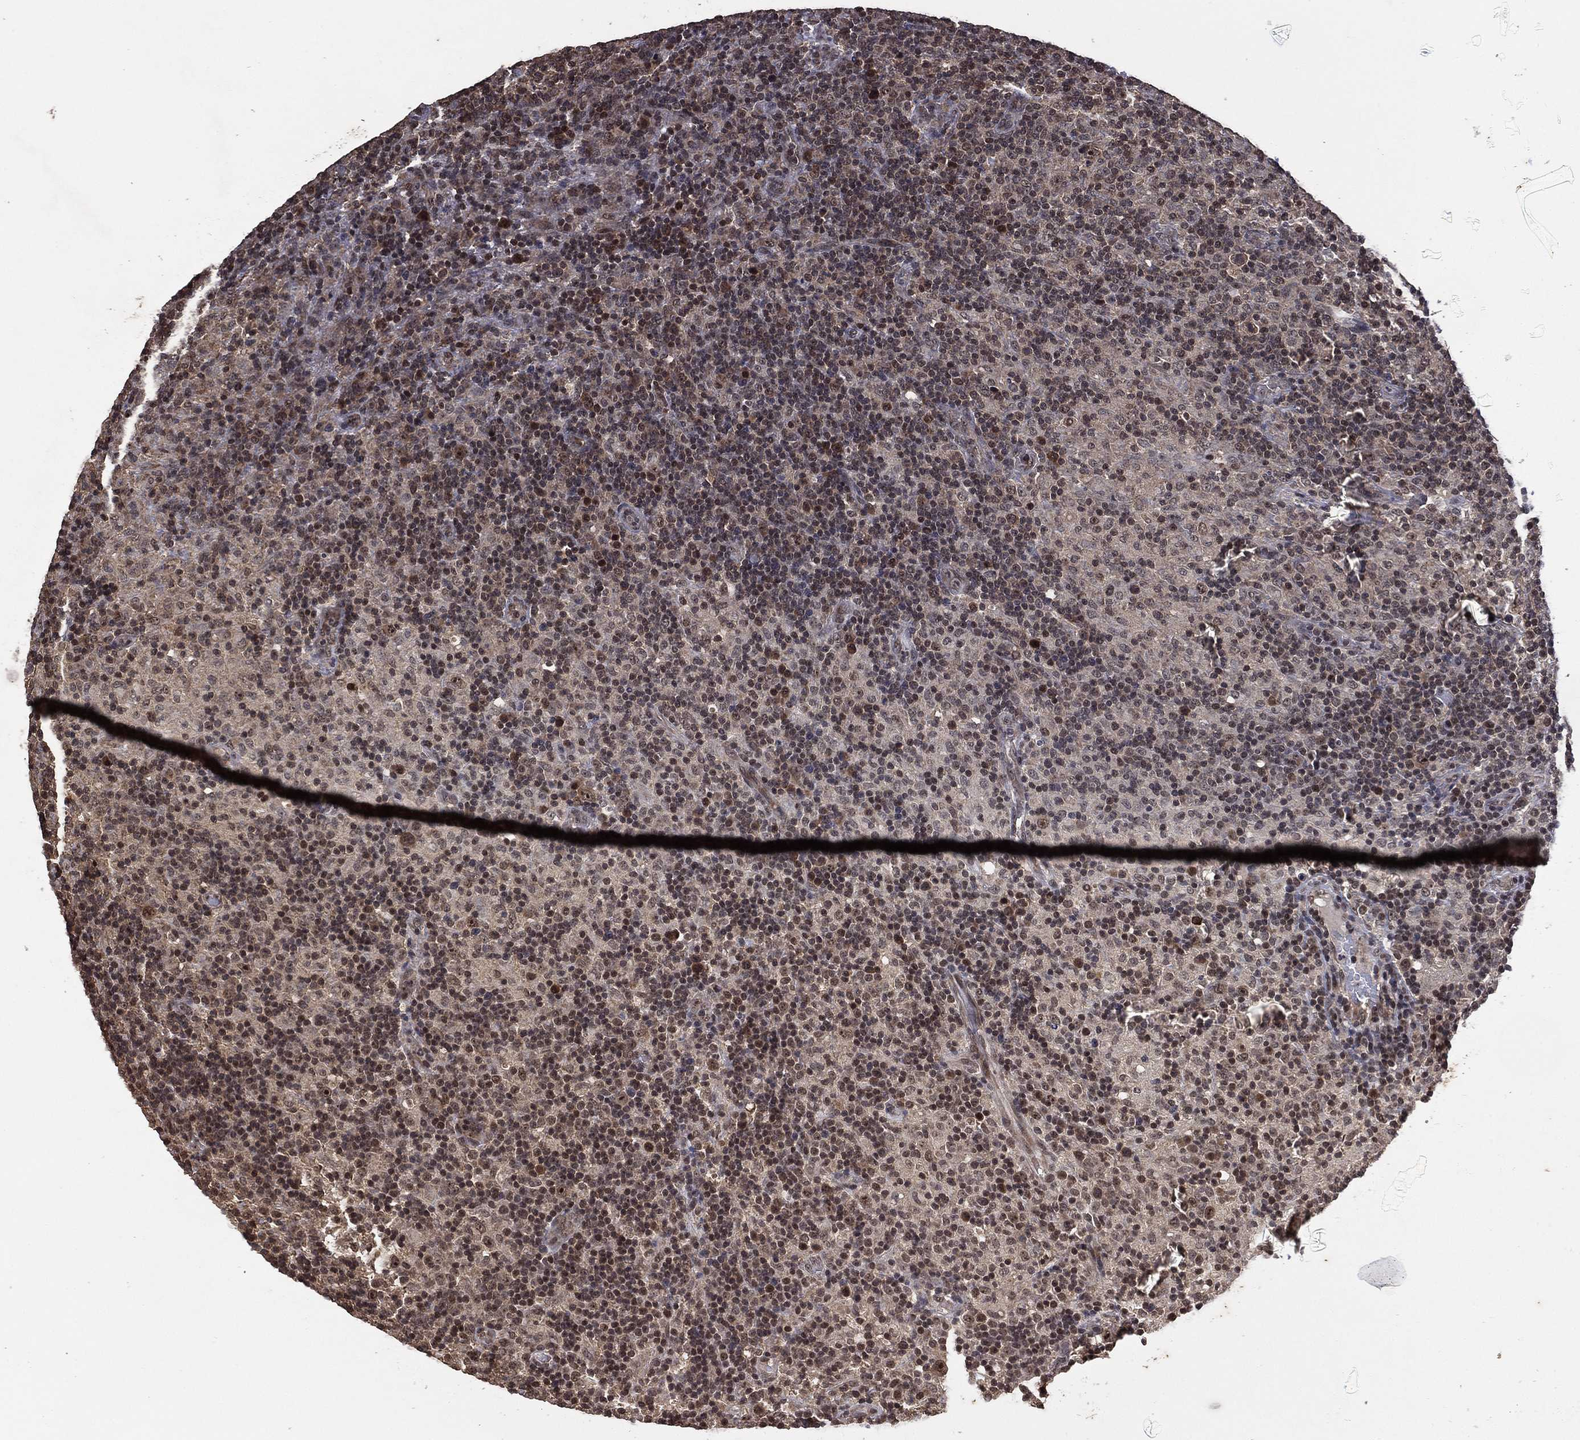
{"staining": {"intensity": "negative", "quantity": "none", "location": "none"}, "tissue": "lymphoma", "cell_type": "Tumor cells", "image_type": "cancer", "snomed": [{"axis": "morphology", "description": "Hodgkin's disease, NOS"}, {"axis": "topography", "description": "Lymph node"}], "caption": "Immunohistochemical staining of lymphoma displays no significant positivity in tumor cells.", "gene": "NELFCD", "patient": {"sex": "male", "age": 70}}